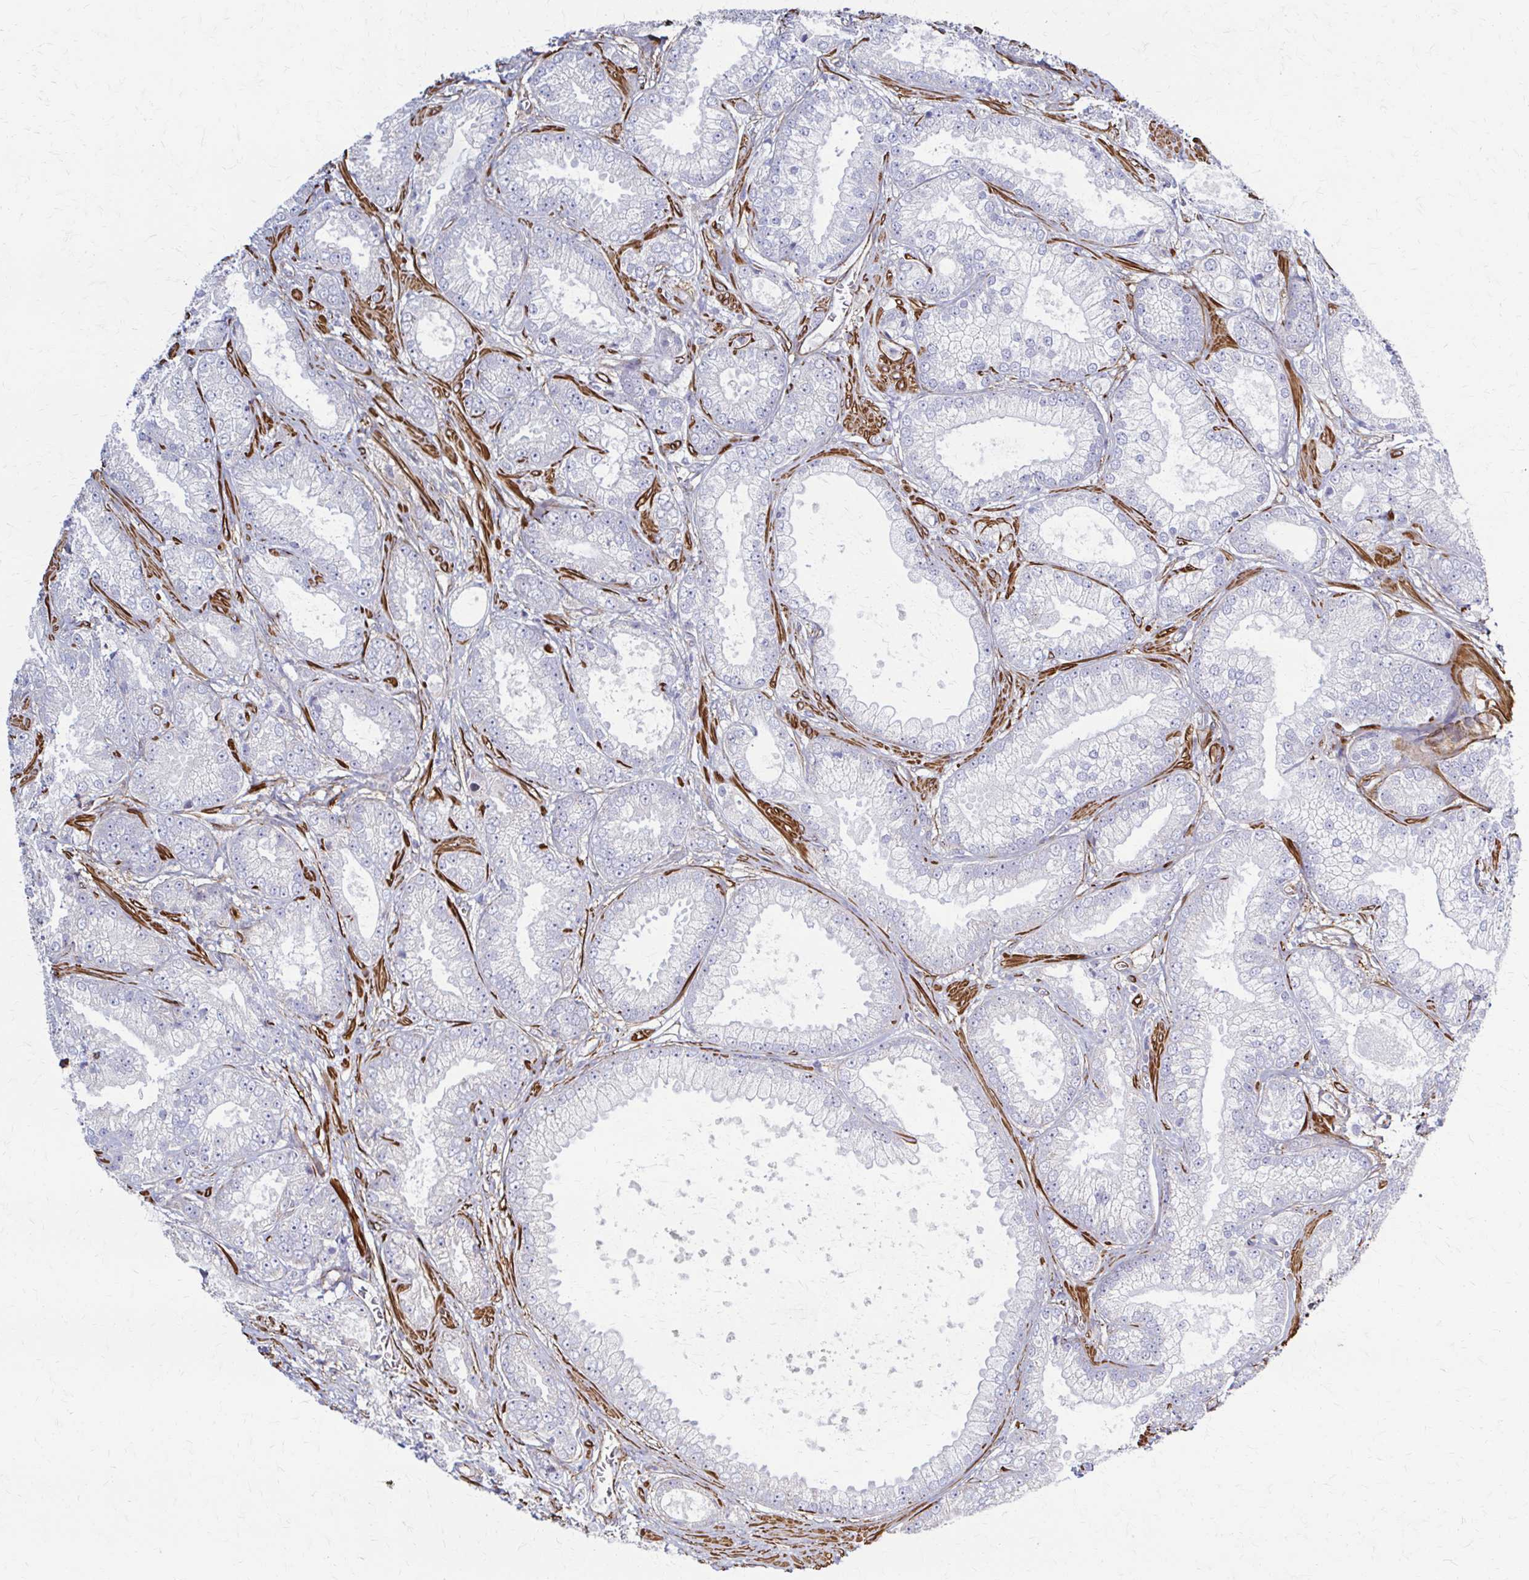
{"staining": {"intensity": "negative", "quantity": "none", "location": "none"}, "tissue": "prostate cancer", "cell_type": "Tumor cells", "image_type": "cancer", "snomed": [{"axis": "morphology", "description": "Adenocarcinoma, High grade"}, {"axis": "topography", "description": "Prostate"}], "caption": "The immunohistochemistry (IHC) micrograph has no significant expression in tumor cells of prostate cancer tissue.", "gene": "TIMMDC1", "patient": {"sex": "male", "age": 67}}